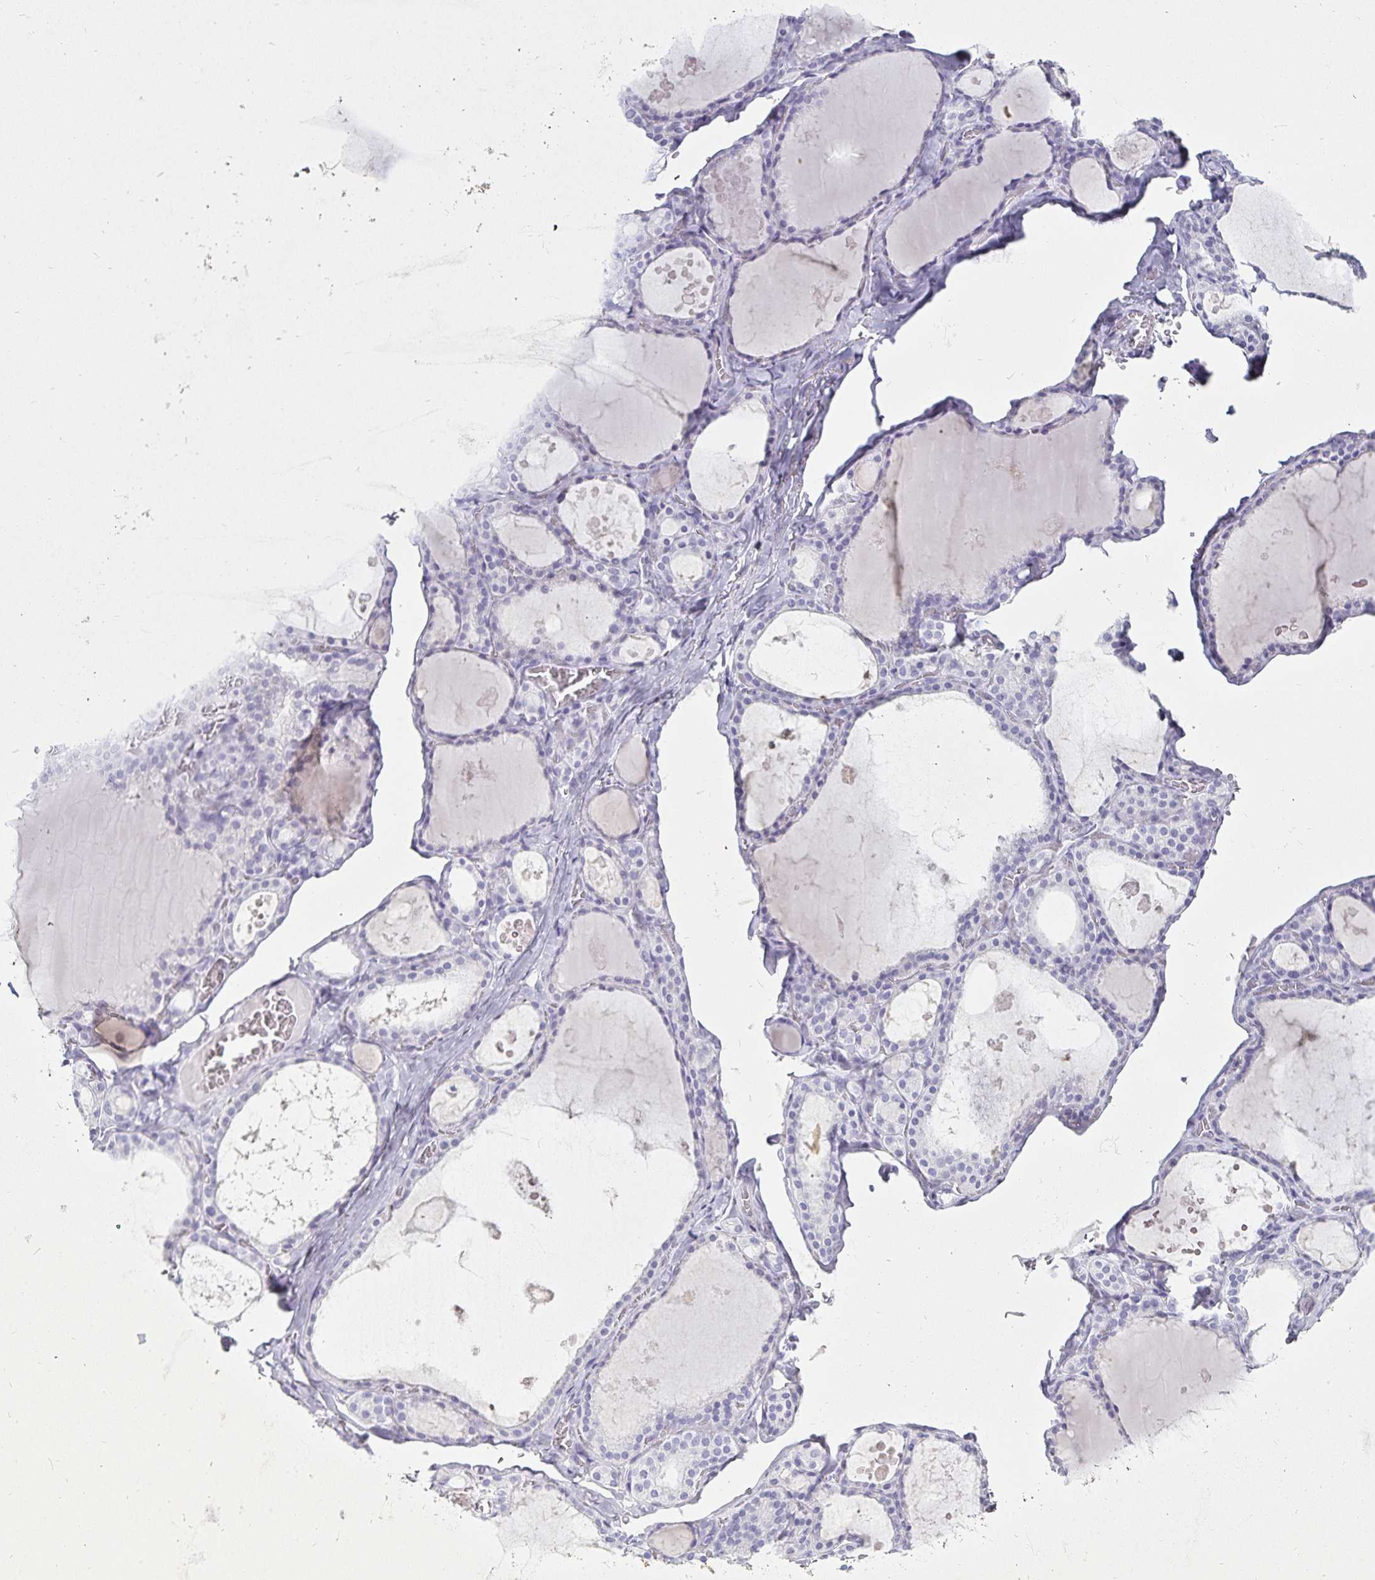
{"staining": {"intensity": "negative", "quantity": "none", "location": "none"}, "tissue": "thyroid gland", "cell_type": "Glandular cells", "image_type": "normal", "snomed": [{"axis": "morphology", "description": "Normal tissue, NOS"}, {"axis": "topography", "description": "Thyroid gland"}], "caption": "DAB (3,3'-diaminobenzidine) immunohistochemical staining of benign human thyroid gland shows no significant positivity in glandular cells.", "gene": "DEFA6", "patient": {"sex": "male", "age": 56}}